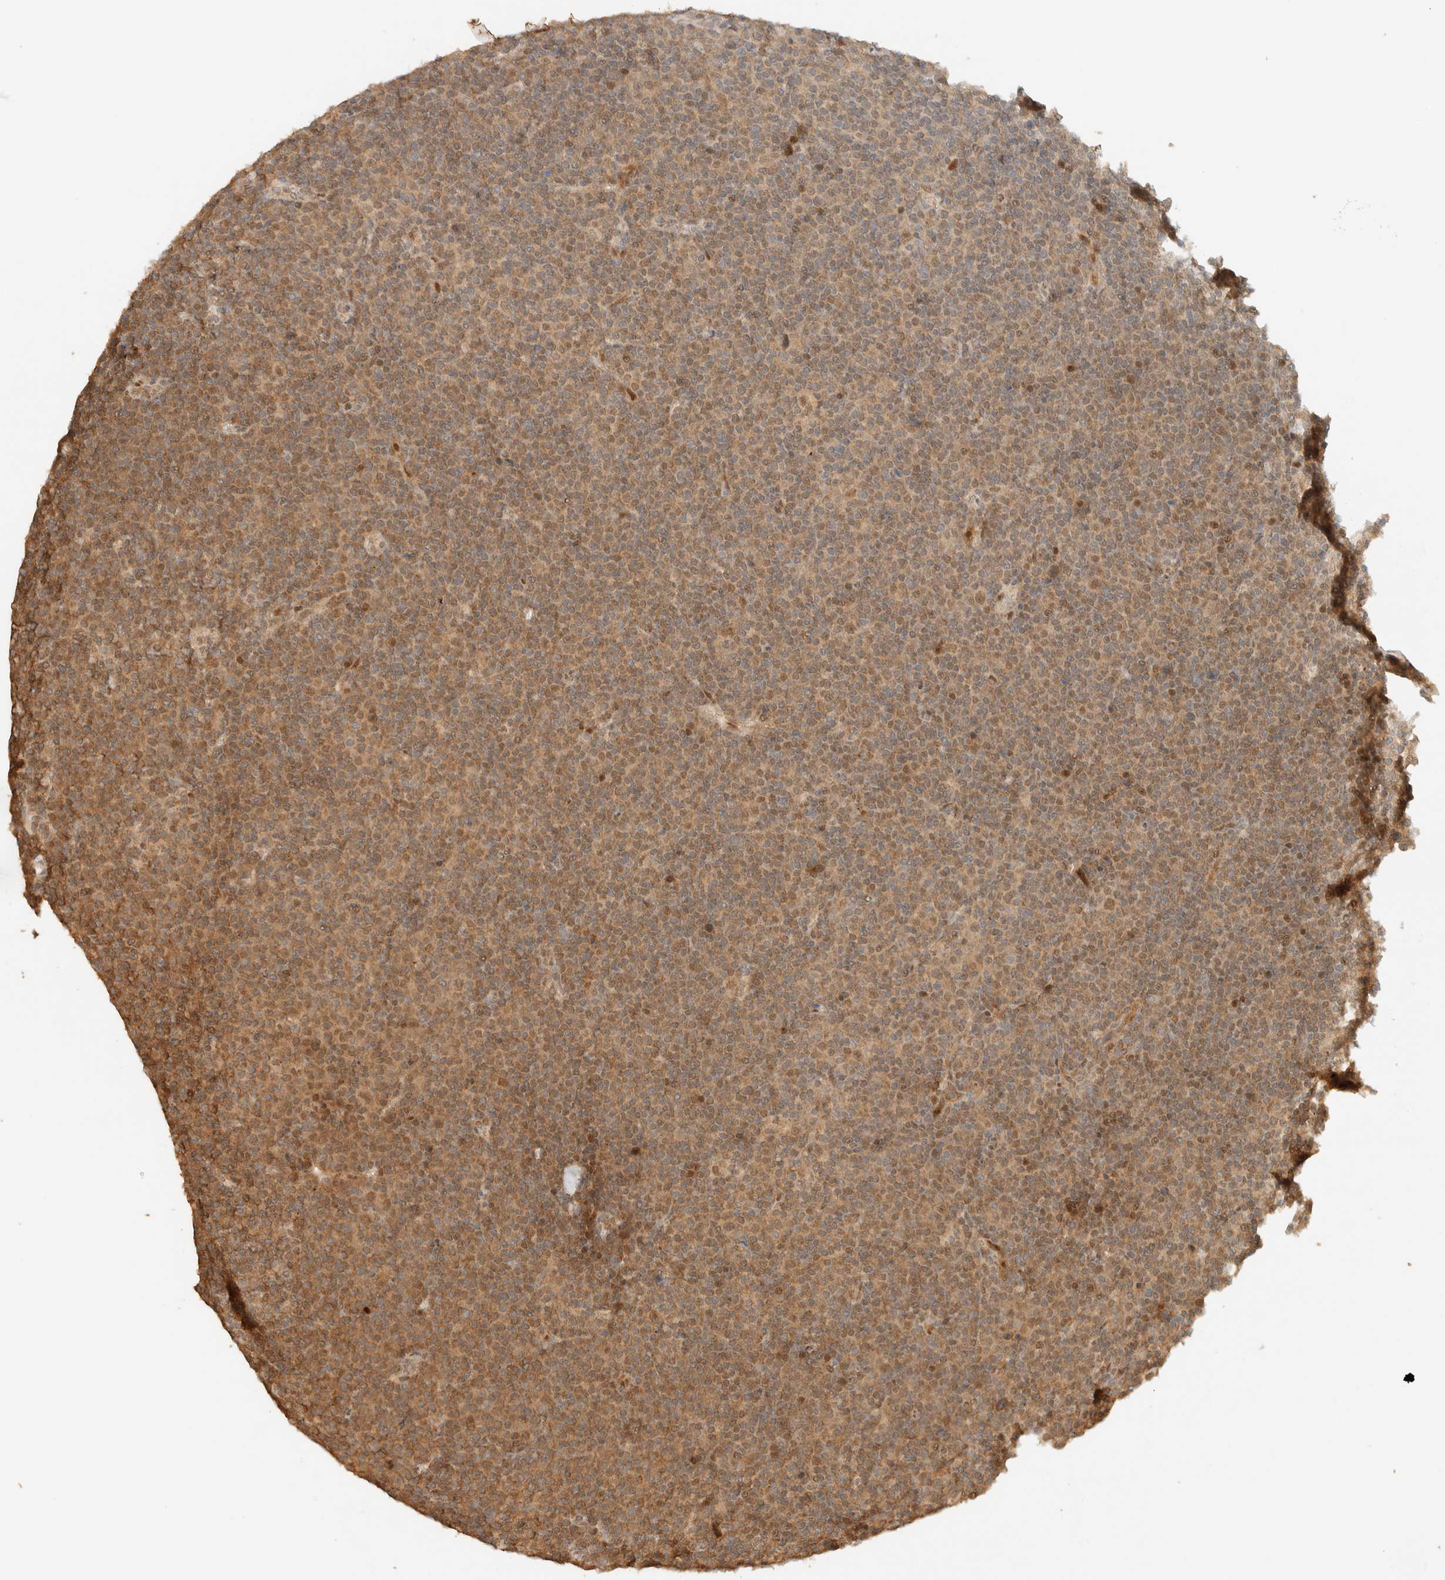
{"staining": {"intensity": "moderate", "quantity": ">75%", "location": "cytoplasmic/membranous"}, "tissue": "lymphoma", "cell_type": "Tumor cells", "image_type": "cancer", "snomed": [{"axis": "morphology", "description": "Malignant lymphoma, non-Hodgkin's type, Low grade"}, {"axis": "topography", "description": "Lymph node"}], "caption": "A photomicrograph showing moderate cytoplasmic/membranous expression in about >75% of tumor cells in lymphoma, as visualized by brown immunohistochemical staining.", "gene": "ZBTB34", "patient": {"sex": "female", "age": 67}}